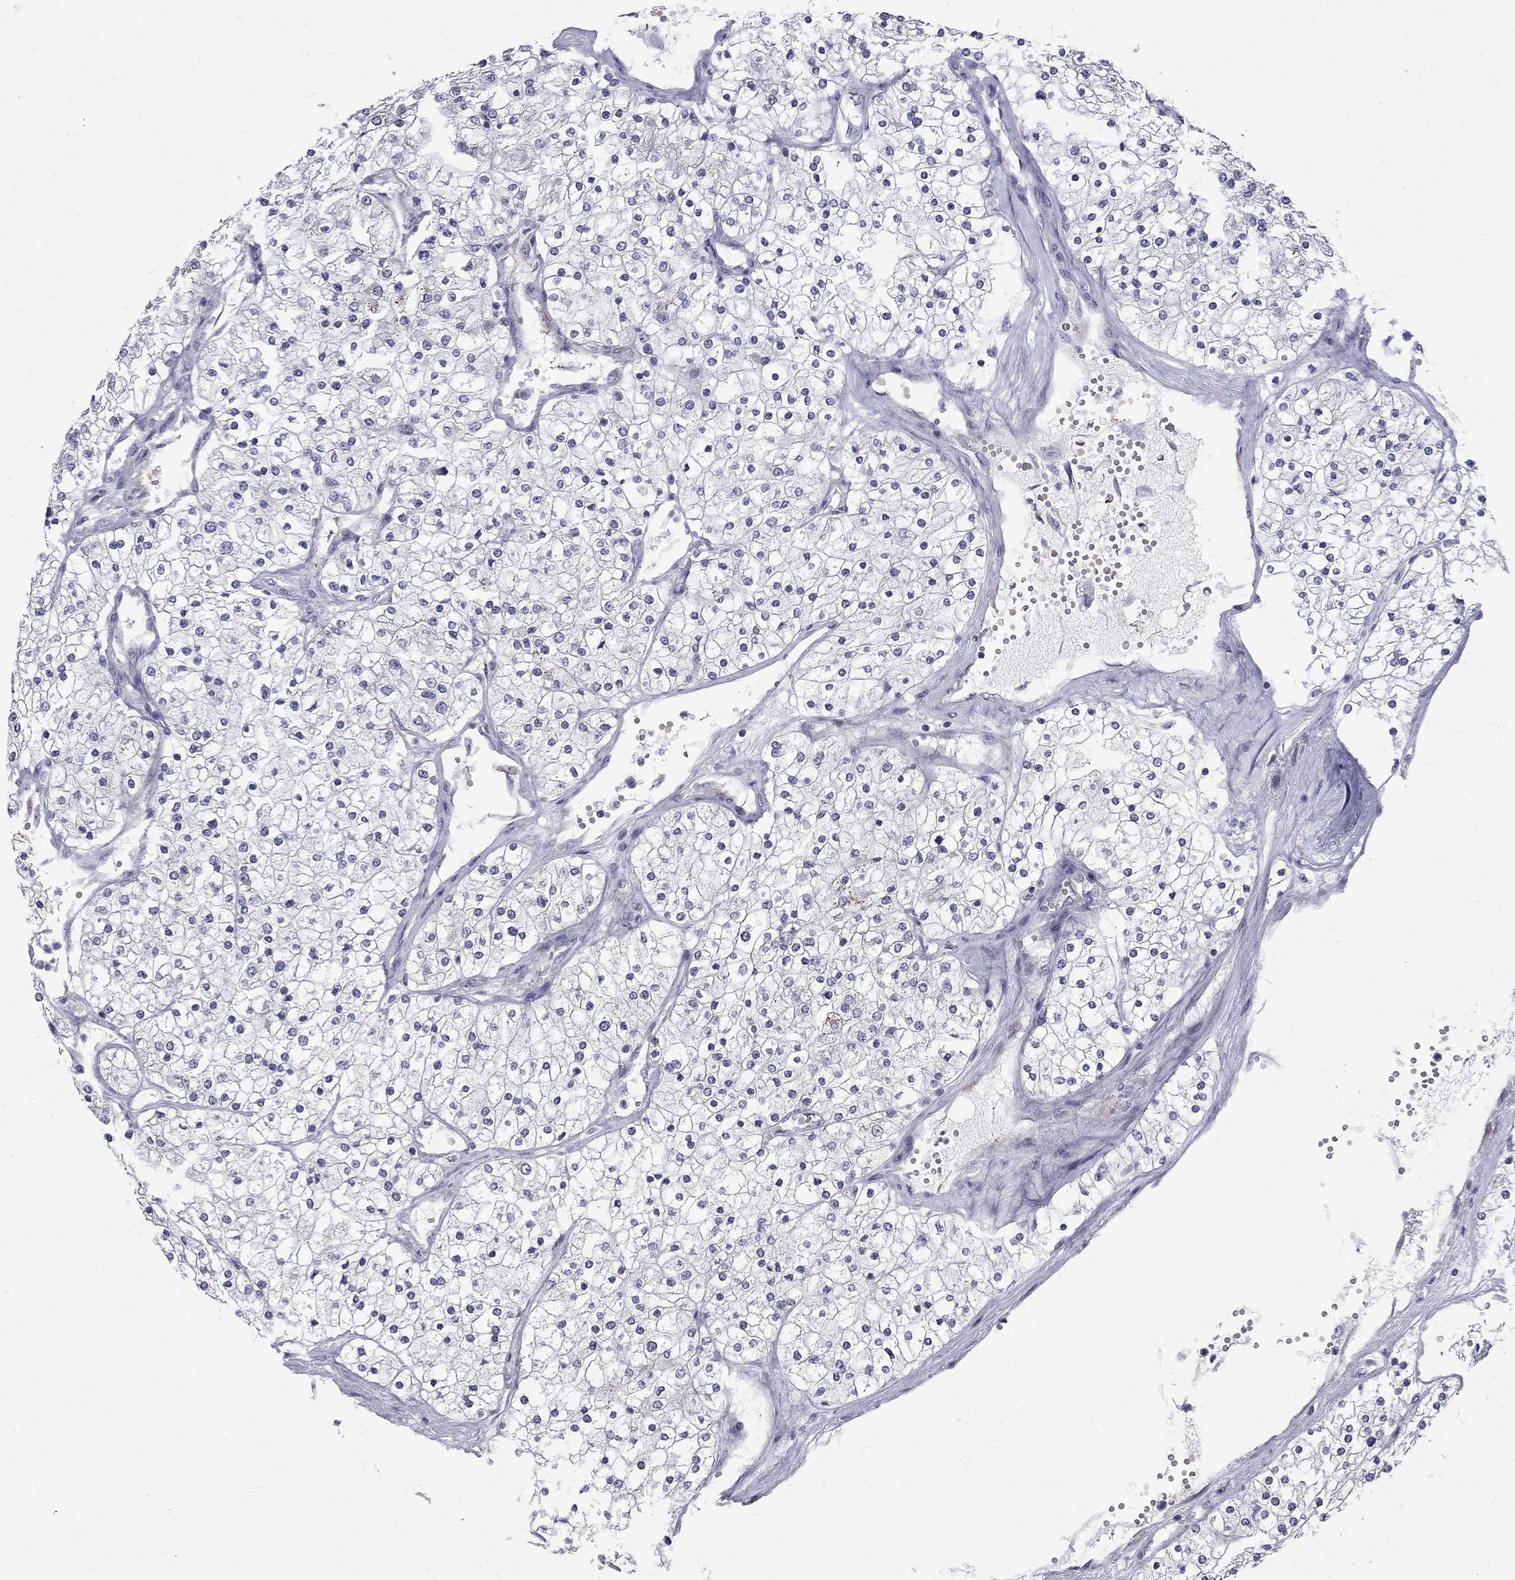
{"staining": {"intensity": "negative", "quantity": "none", "location": "none"}, "tissue": "renal cancer", "cell_type": "Tumor cells", "image_type": "cancer", "snomed": [{"axis": "morphology", "description": "Adenocarcinoma, NOS"}, {"axis": "topography", "description": "Kidney"}], "caption": "DAB immunohistochemical staining of human renal cancer reveals no significant staining in tumor cells.", "gene": "NRARP", "patient": {"sex": "male", "age": 80}}